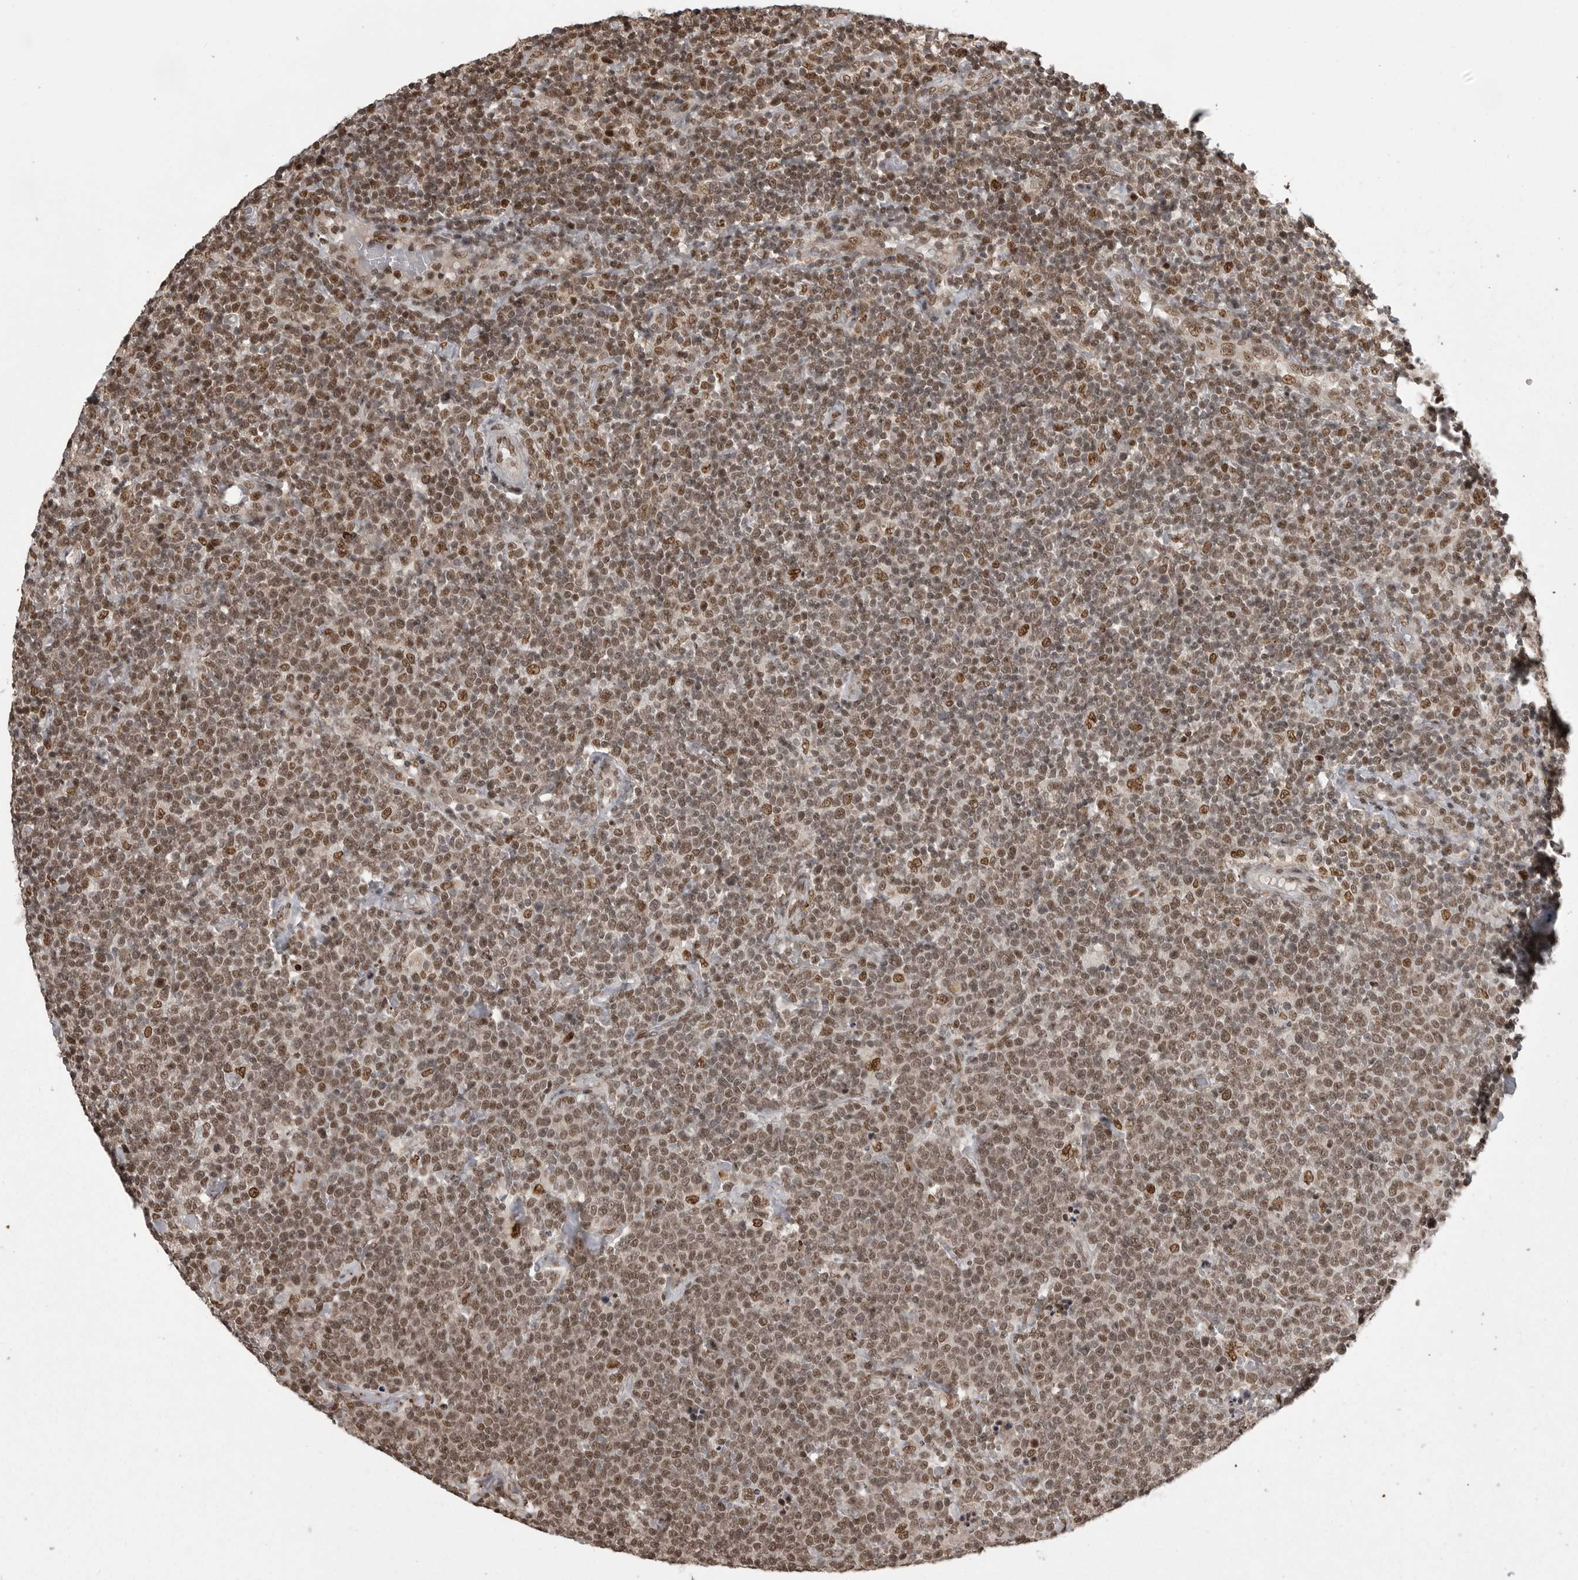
{"staining": {"intensity": "moderate", "quantity": ">75%", "location": "nuclear"}, "tissue": "lymphoma", "cell_type": "Tumor cells", "image_type": "cancer", "snomed": [{"axis": "morphology", "description": "Malignant lymphoma, non-Hodgkin's type, High grade"}, {"axis": "topography", "description": "Lymph node"}], "caption": "Moderate nuclear expression is seen in about >75% of tumor cells in lymphoma.", "gene": "YAF2", "patient": {"sex": "male", "age": 61}}